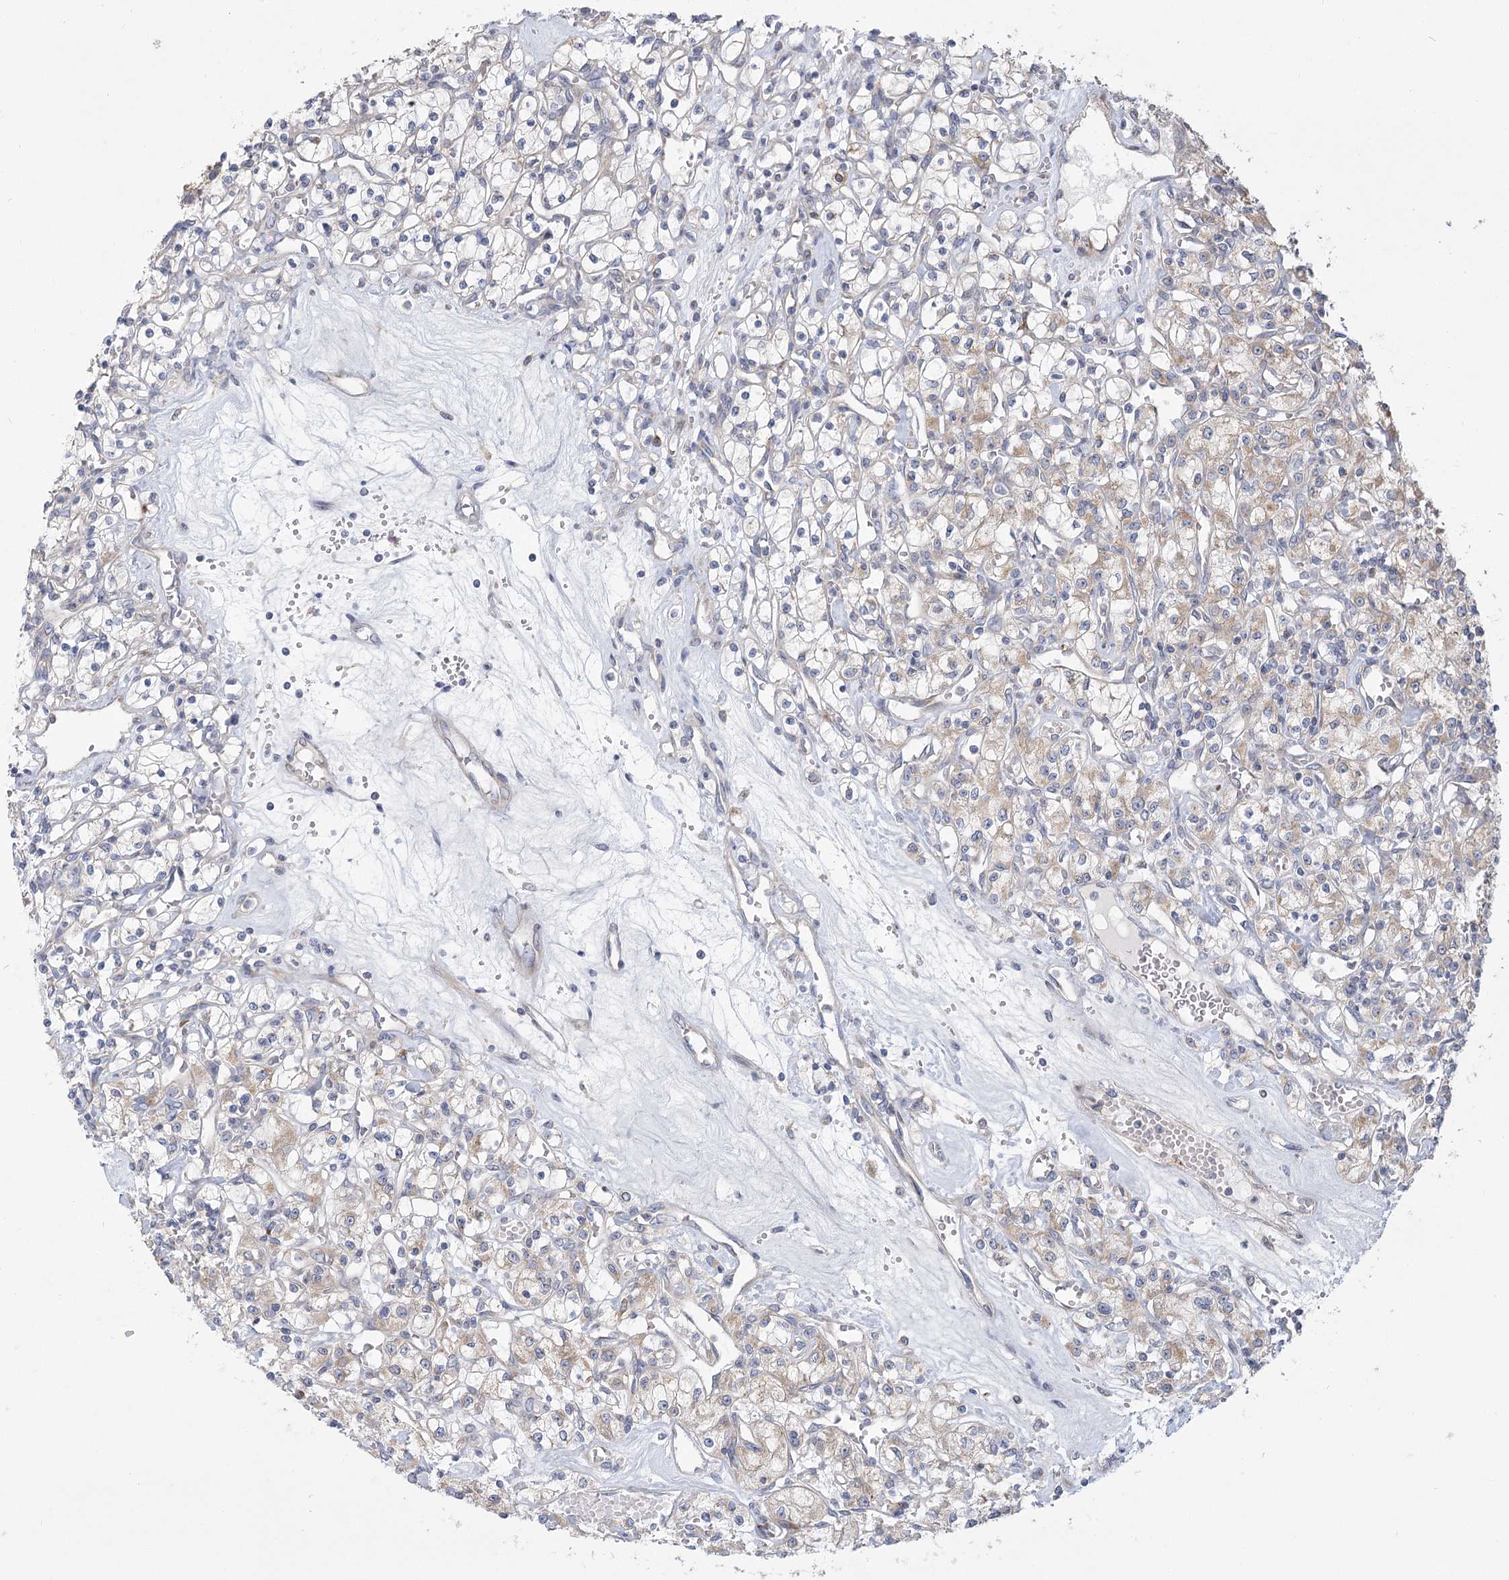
{"staining": {"intensity": "weak", "quantity": "25%-75%", "location": "cytoplasmic/membranous"}, "tissue": "renal cancer", "cell_type": "Tumor cells", "image_type": "cancer", "snomed": [{"axis": "morphology", "description": "Adenocarcinoma, NOS"}, {"axis": "topography", "description": "Kidney"}], "caption": "Immunohistochemical staining of human renal cancer (adenocarcinoma) exhibits weak cytoplasmic/membranous protein expression in approximately 25%-75% of tumor cells.", "gene": "CNTLN", "patient": {"sex": "female", "age": 59}}